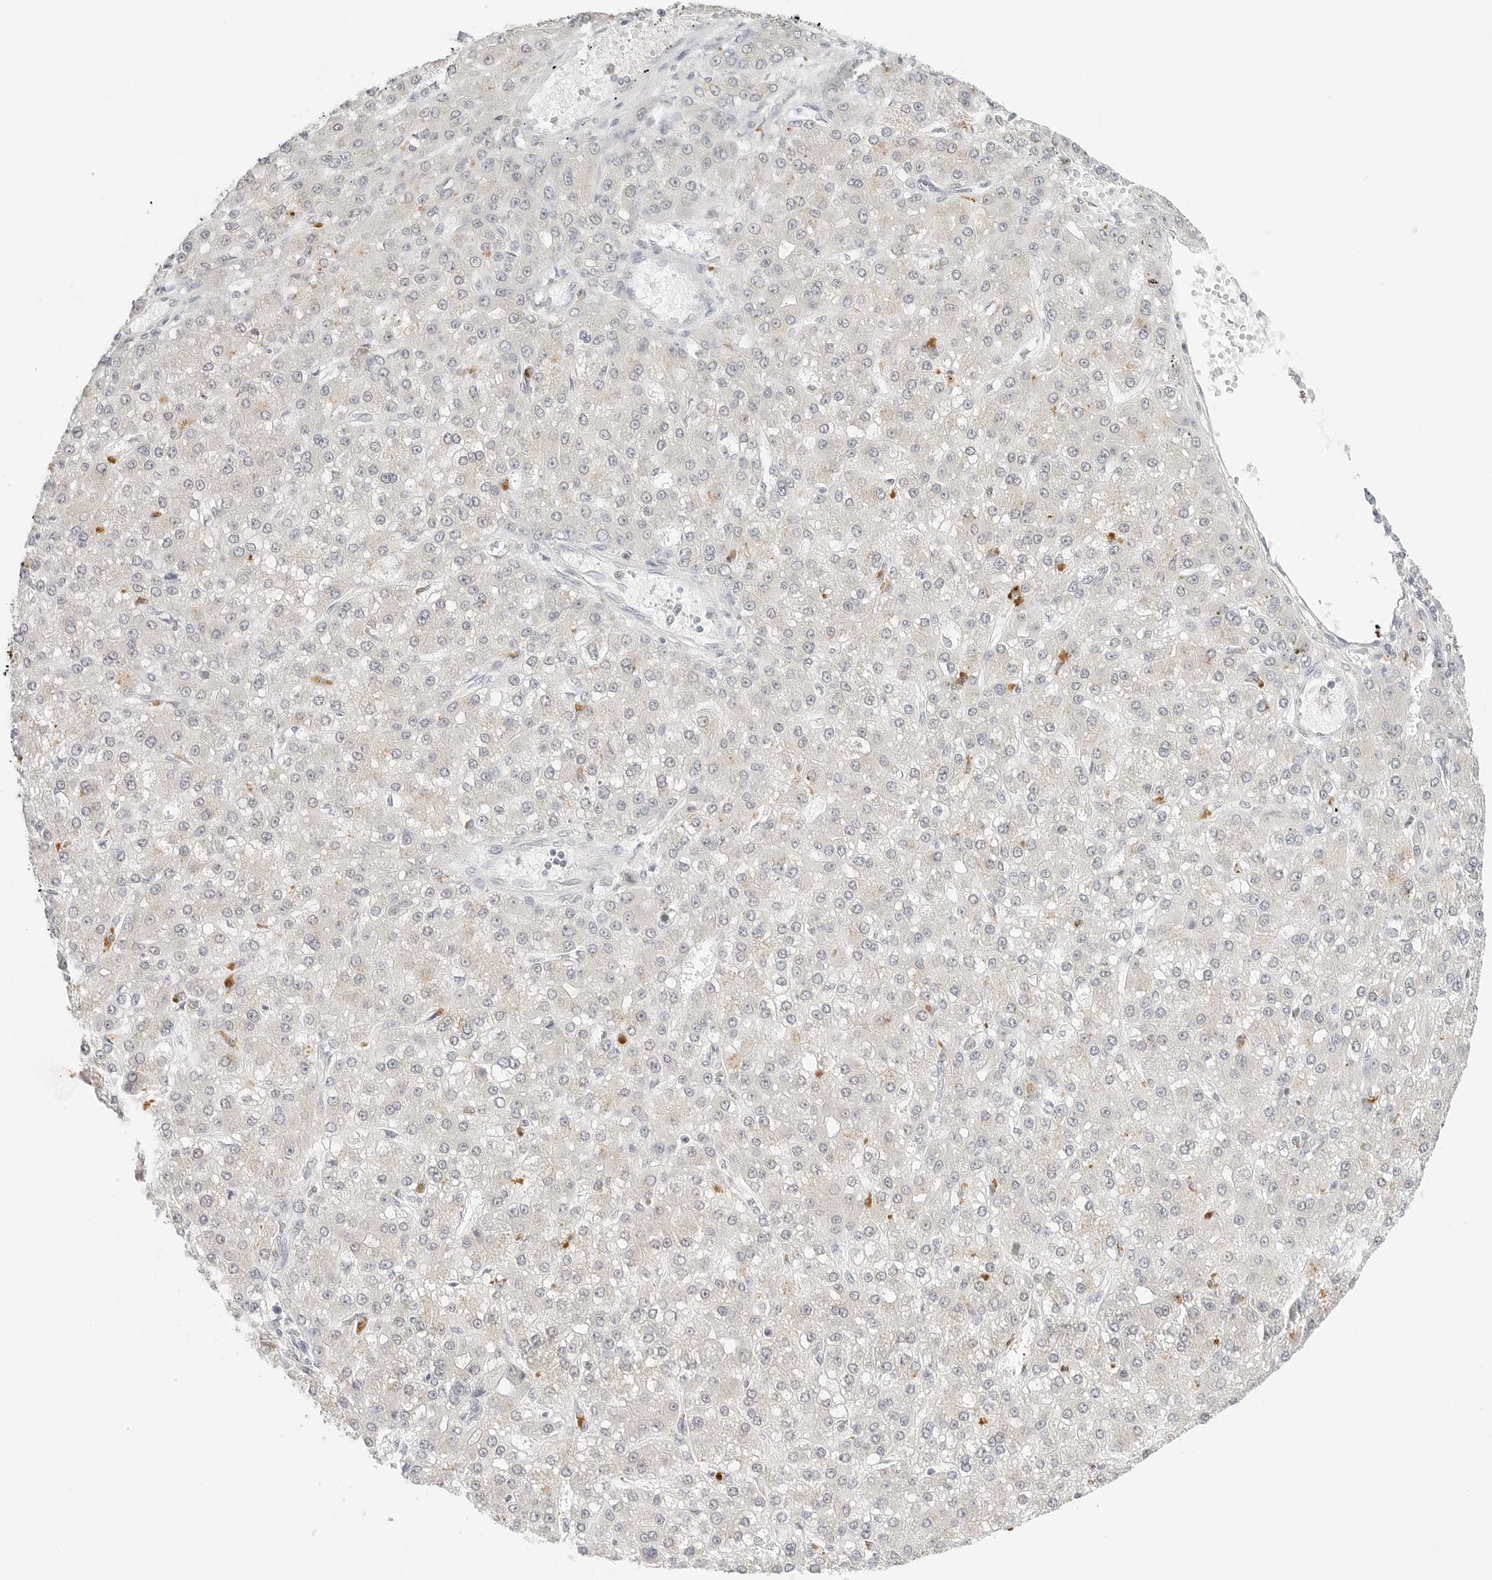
{"staining": {"intensity": "negative", "quantity": "none", "location": "none"}, "tissue": "liver cancer", "cell_type": "Tumor cells", "image_type": "cancer", "snomed": [{"axis": "morphology", "description": "Carcinoma, Hepatocellular, NOS"}, {"axis": "topography", "description": "Liver"}], "caption": "Tumor cells are negative for protein expression in human liver cancer (hepatocellular carcinoma).", "gene": "NEO1", "patient": {"sex": "male", "age": 67}}